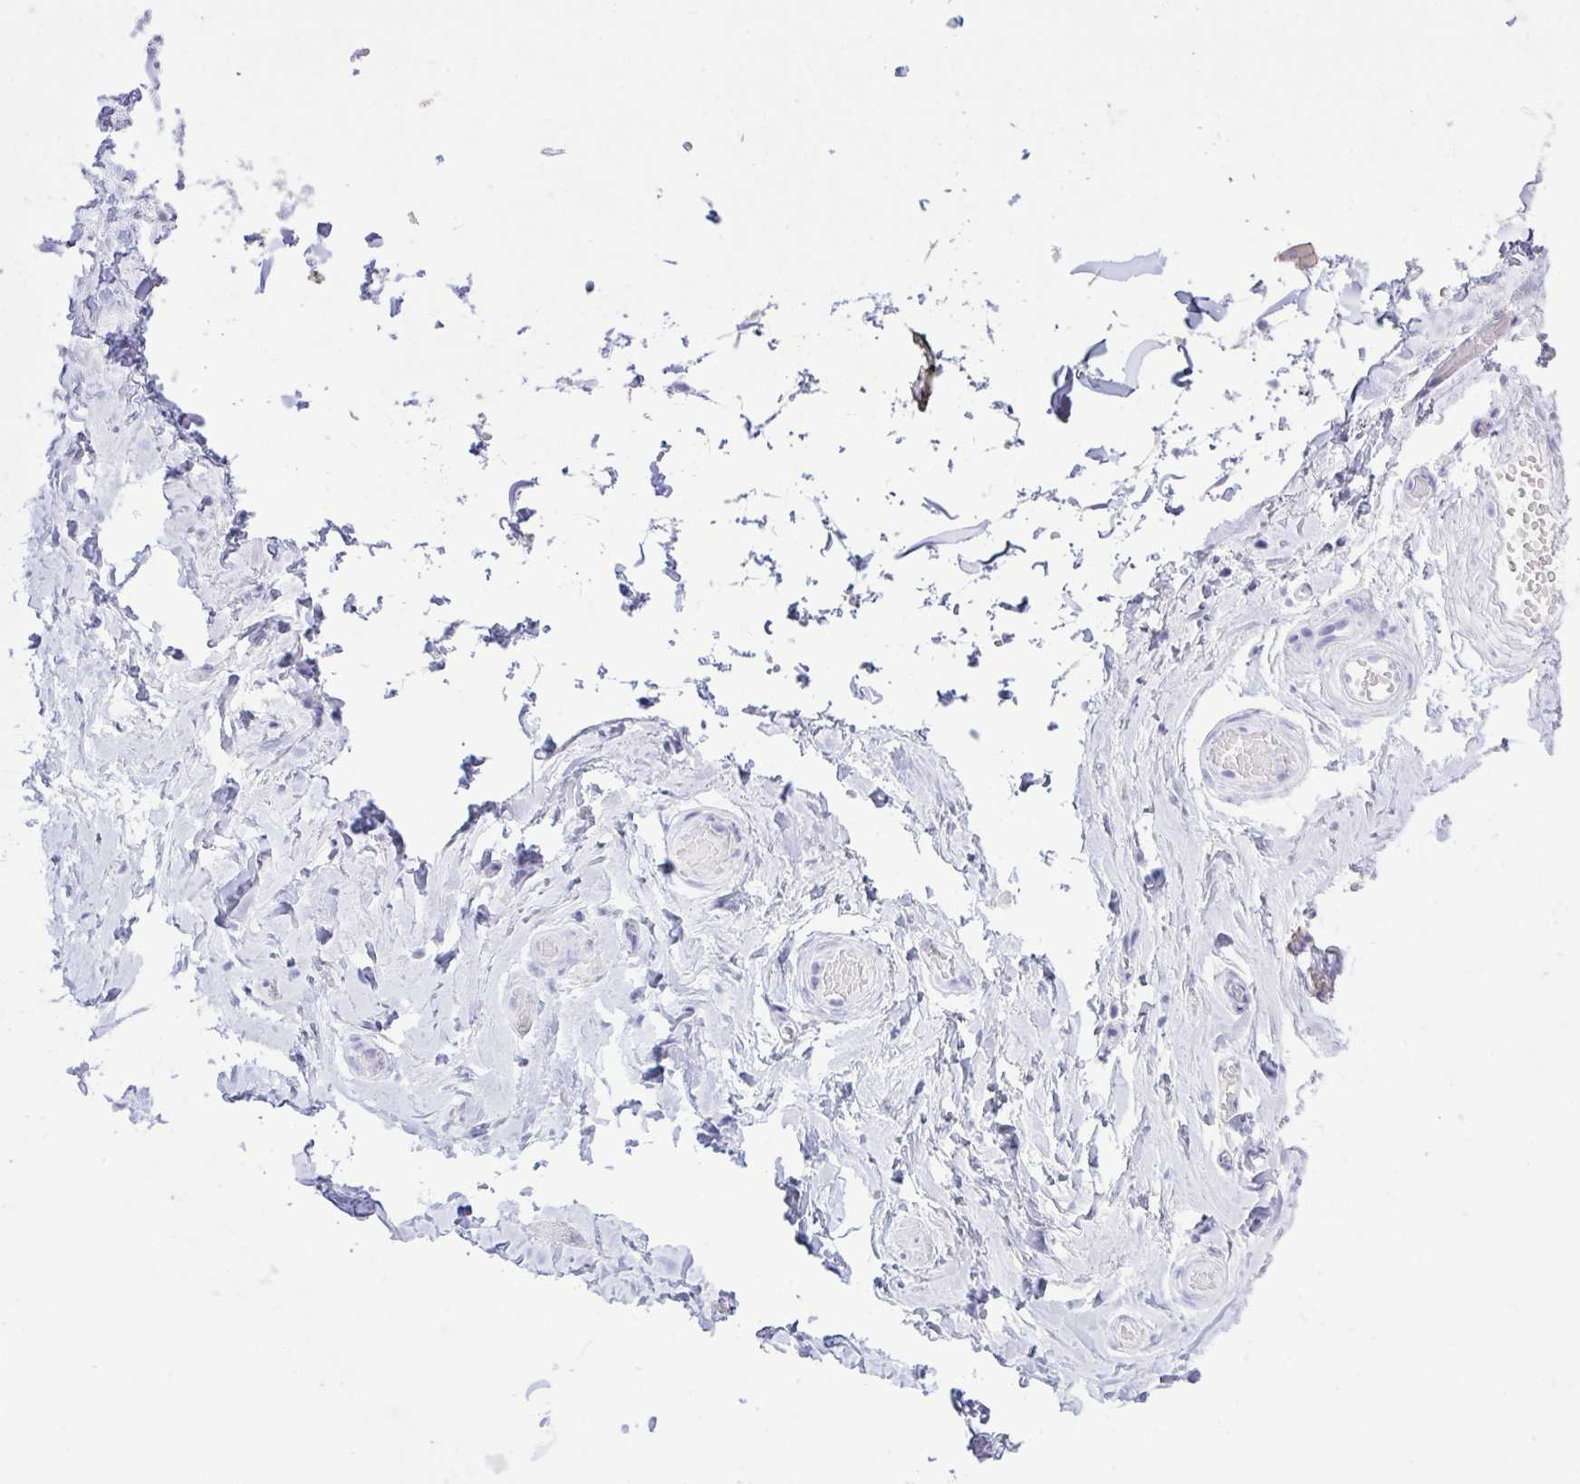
{"staining": {"intensity": "negative", "quantity": "none", "location": "none"}, "tissue": "adipose tissue", "cell_type": "Adipocytes", "image_type": "normal", "snomed": [{"axis": "morphology", "description": "Normal tissue, NOS"}, {"axis": "topography", "description": "Epididymis, spermatic cord, NOS"}, {"axis": "topography", "description": "Epididymis"}, {"axis": "topography", "description": "Peripheral nerve tissue"}], "caption": "Immunohistochemistry (IHC) histopathology image of benign human adipose tissue stained for a protein (brown), which reveals no expression in adipocytes.", "gene": "GLB1L2", "patient": {"sex": "male", "age": 29}}